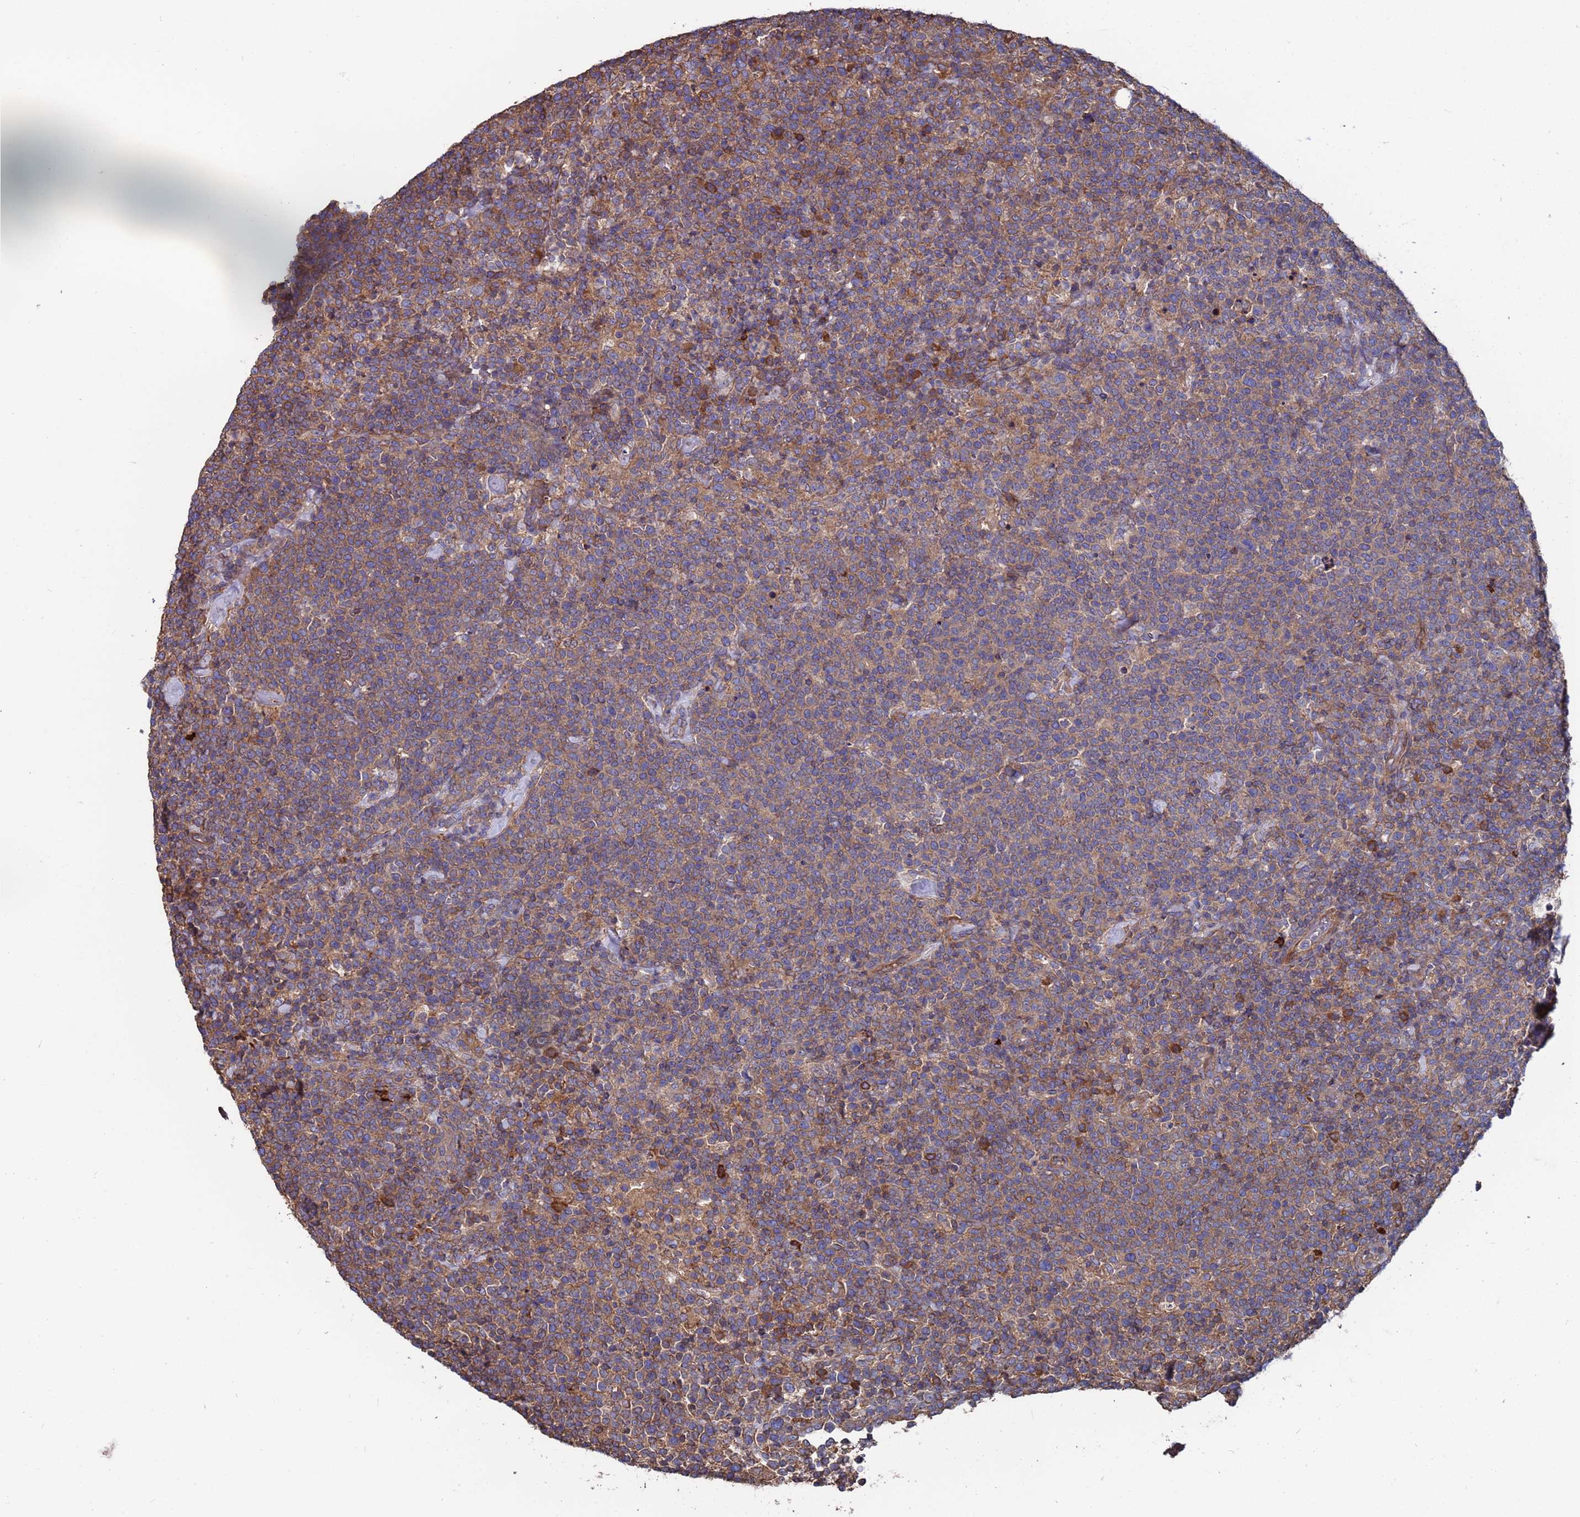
{"staining": {"intensity": "weak", "quantity": "25%-75%", "location": "cytoplasmic/membranous"}, "tissue": "lymphoma", "cell_type": "Tumor cells", "image_type": "cancer", "snomed": [{"axis": "morphology", "description": "Malignant lymphoma, non-Hodgkin's type, High grade"}, {"axis": "topography", "description": "Lymph node"}], "caption": "A histopathology image showing weak cytoplasmic/membranous staining in about 25%-75% of tumor cells in malignant lymphoma, non-Hodgkin's type (high-grade), as visualized by brown immunohistochemical staining.", "gene": "PYCR1", "patient": {"sex": "male", "age": 61}}